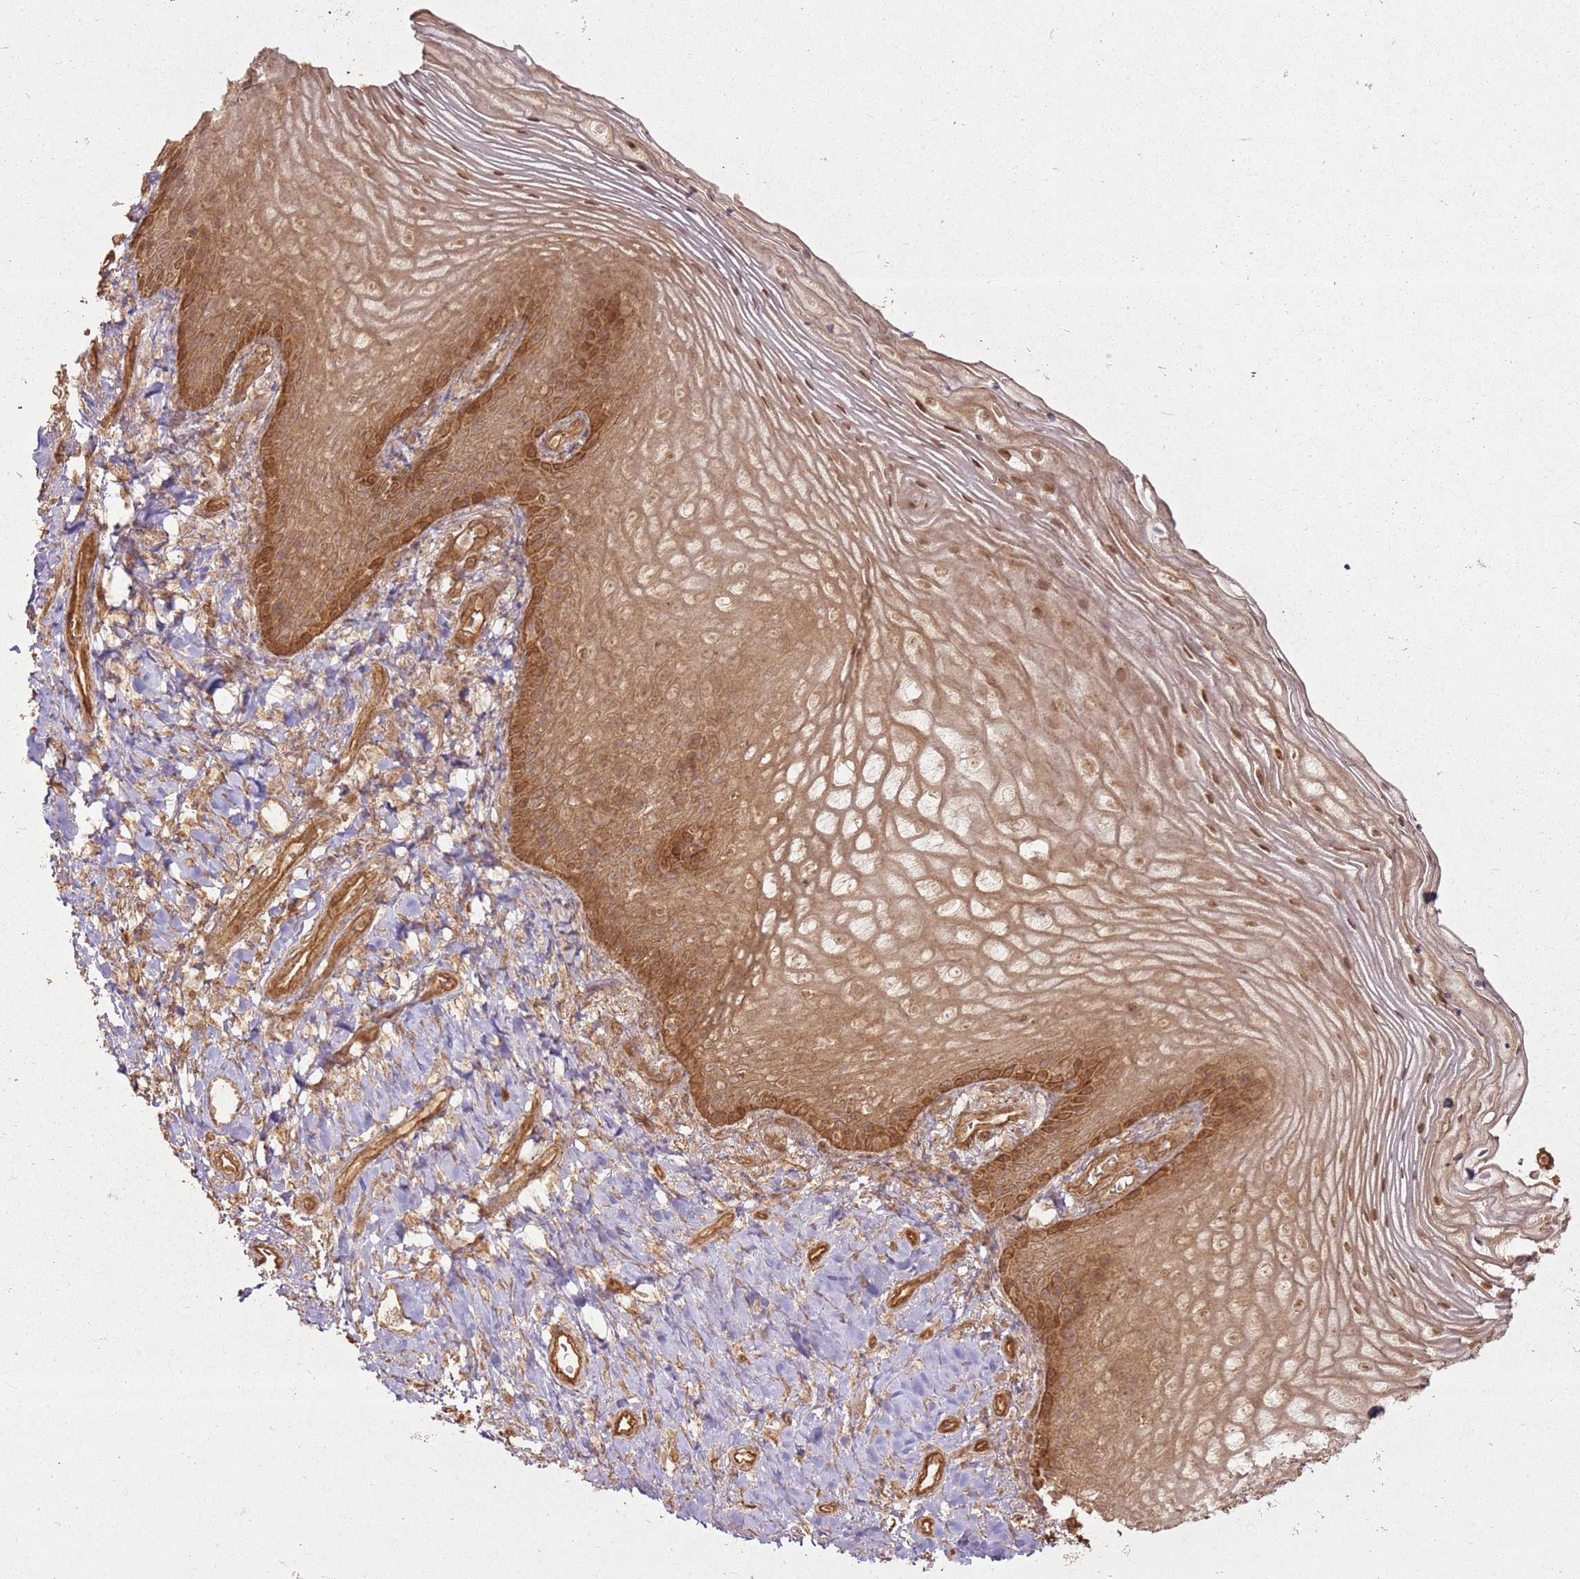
{"staining": {"intensity": "moderate", "quantity": ">75%", "location": "cytoplasmic/membranous,nuclear"}, "tissue": "vagina", "cell_type": "Squamous epithelial cells", "image_type": "normal", "snomed": [{"axis": "morphology", "description": "Normal tissue, NOS"}, {"axis": "topography", "description": "Vagina"}], "caption": "IHC of normal vagina reveals medium levels of moderate cytoplasmic/membranous,nuclear positivity in about >75% of squamous epithelial cells. (Brightfield microscopy of DAB IHC at high magnification).", "gene": "ZNF776", "patient": {"sex": "female", "age": 60}}